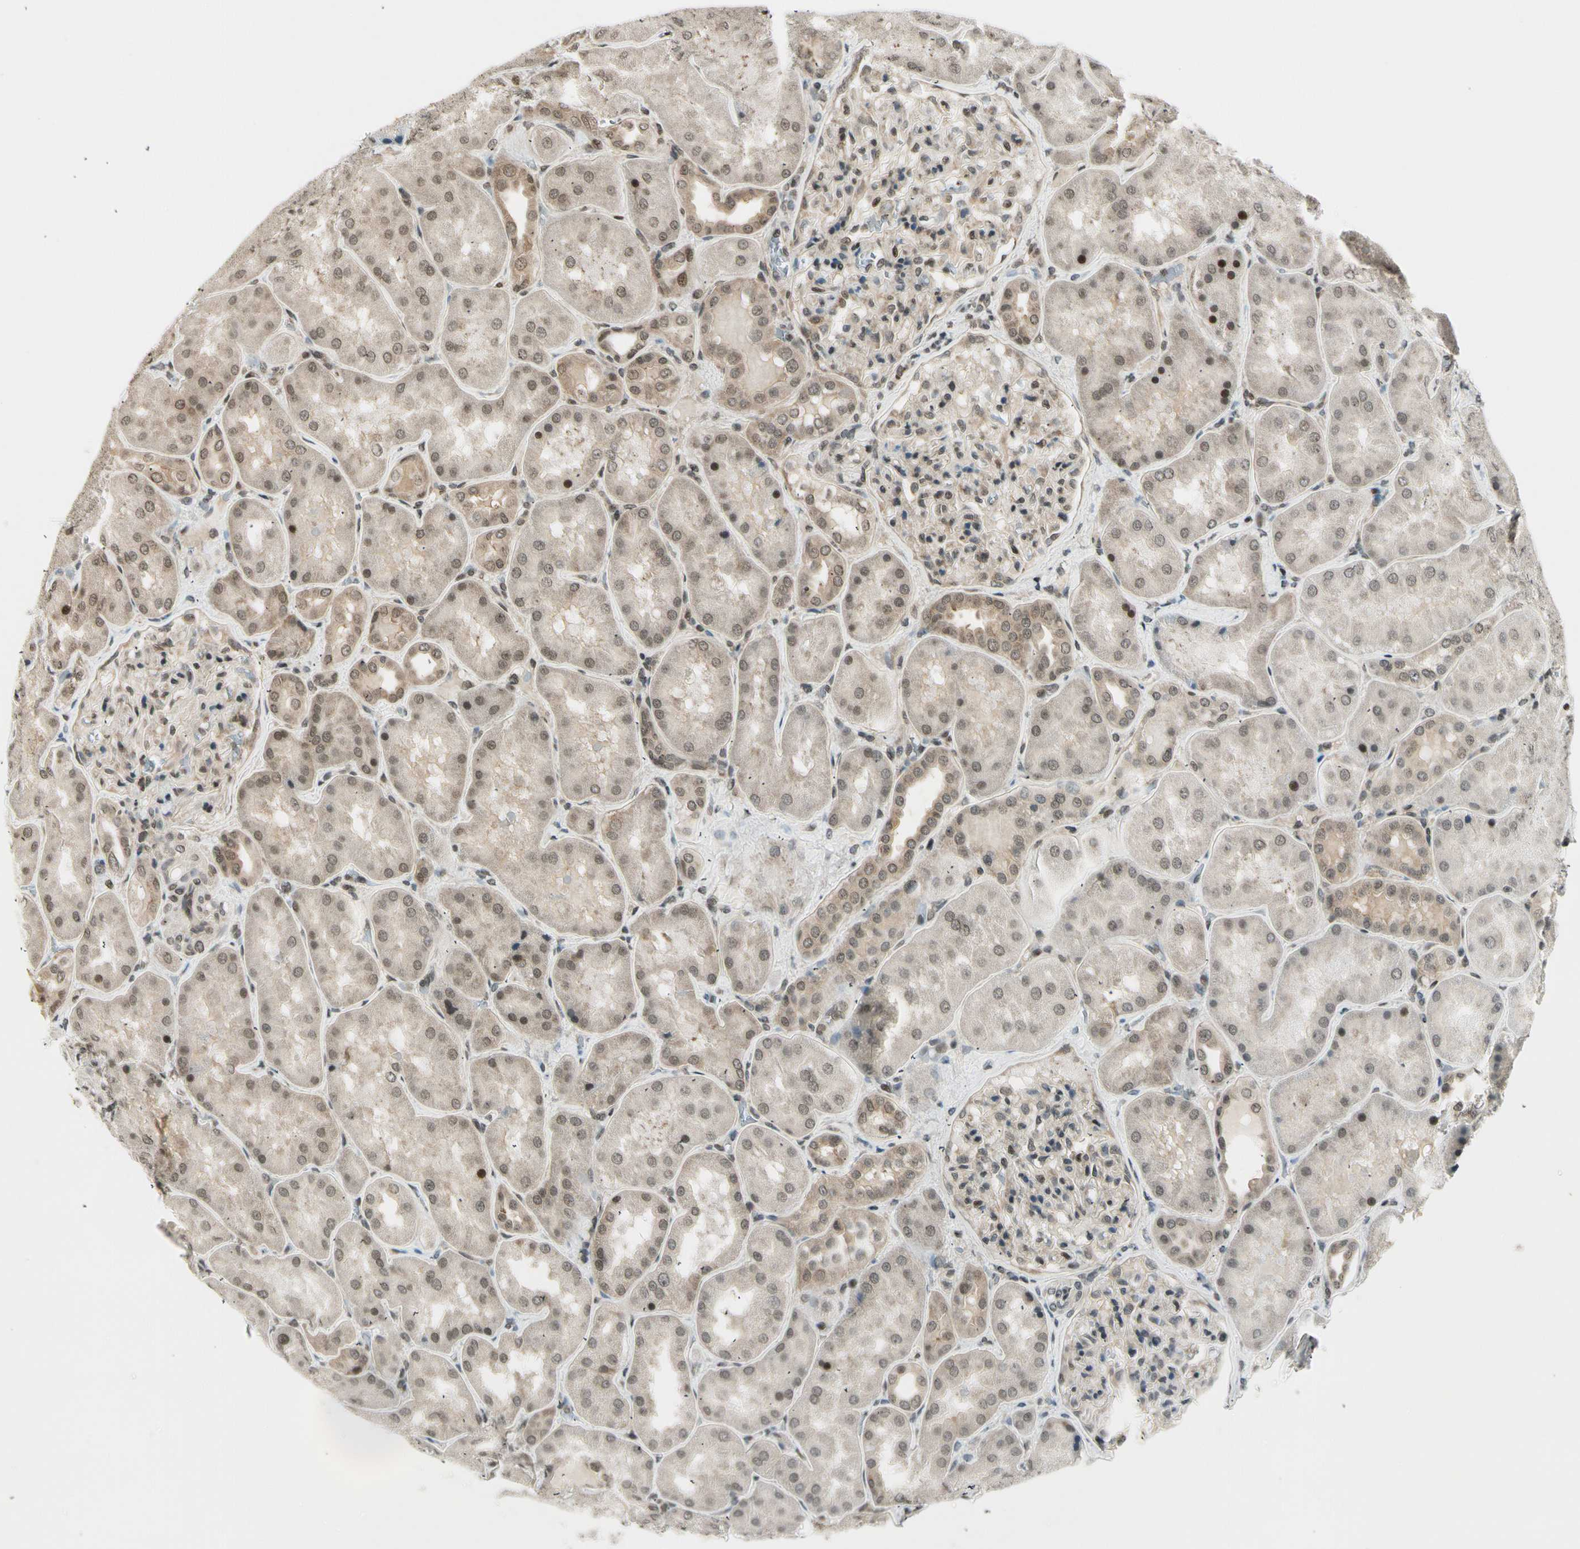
{"staining": {"intensity": "moderate", "quantity": "<25%", "location": "cytoplasmic/membranous,nuclear"}, "tissue": "kidney", "cell_type": "Cells in glomeruli", "image_type": "normal", "snomed": [{"axis": "morphology", "description": "Normal tissue, NOS"}, {"axis": "topography", "description": "Kidney"}], "caption": "Immunohistochemistry of unremarkable kidney reveals low levels of moderate cytoplasmic/membranous,nuclear positivity in about <25% of cells in glomeruli. The protein is shown in brown color, while the nuclei are stained blue.", "gene": "SMN2", "patient": {"sex": "female", "age": 56}}